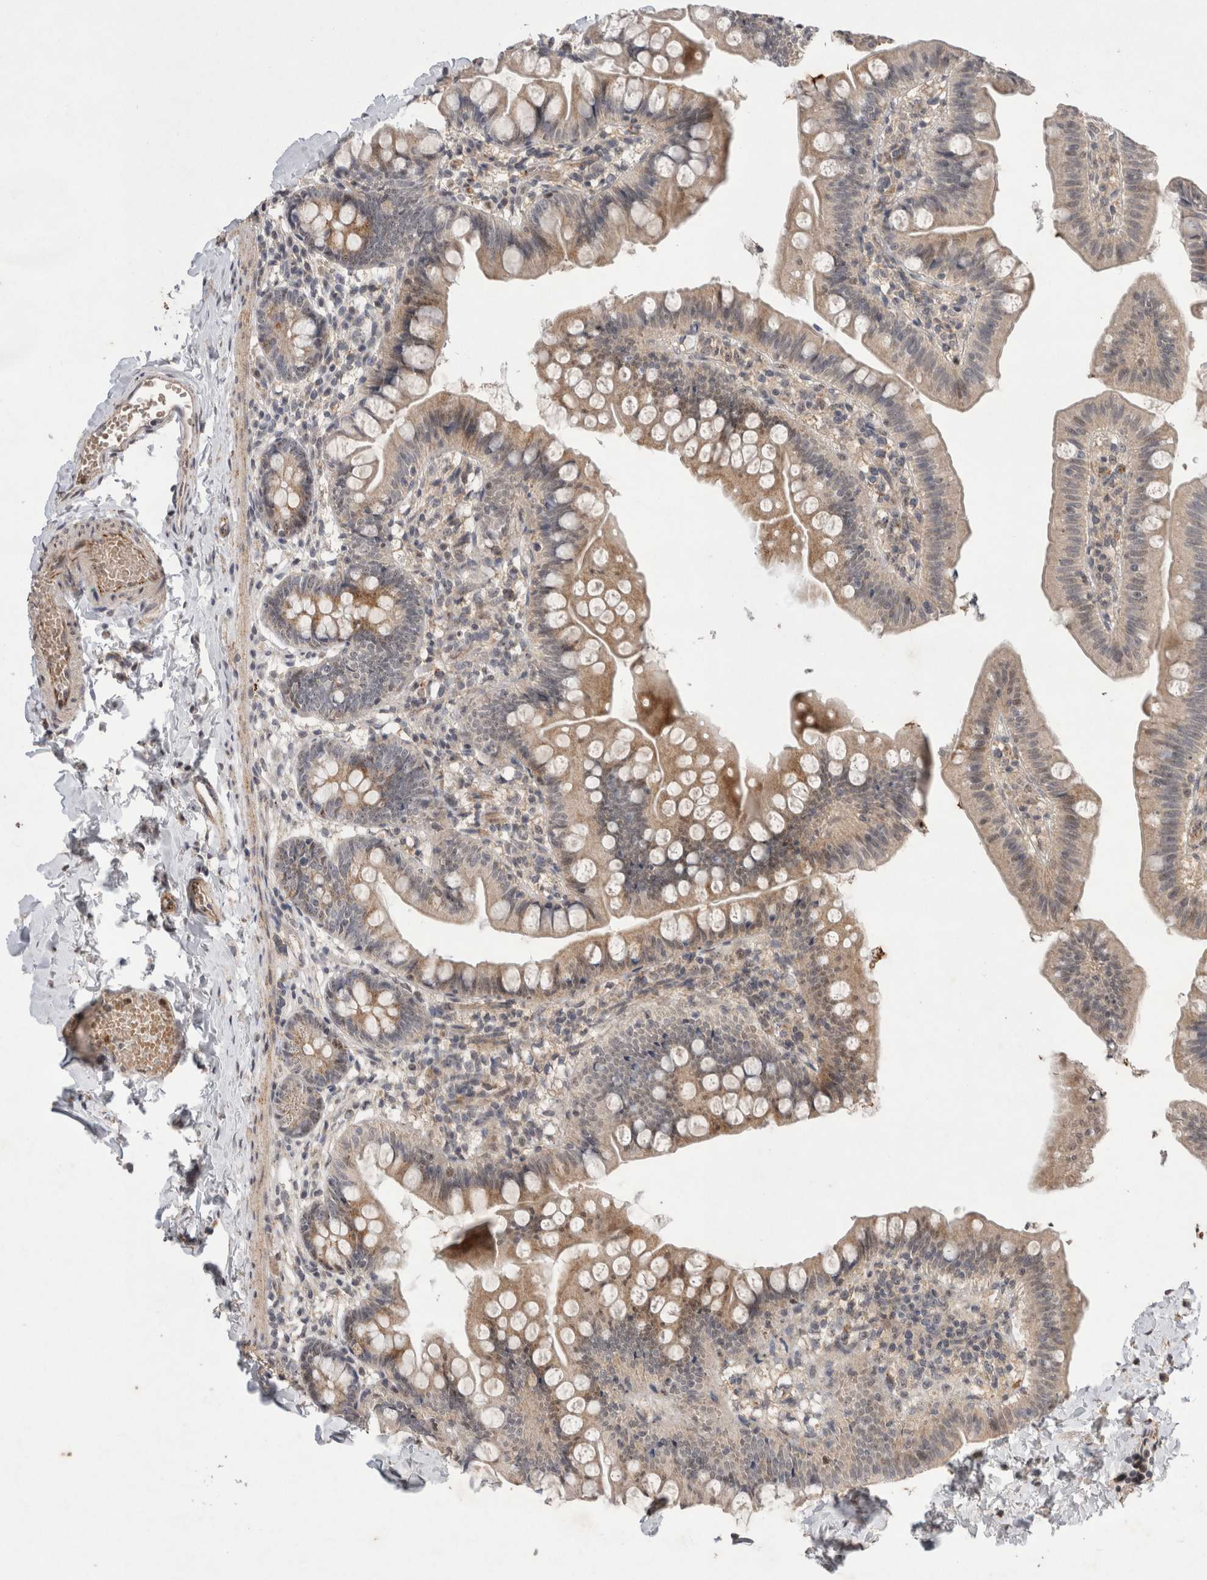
{"staining": {"intensity": "weak", "quantity": ">75%", "location": "cytoplasmic/membranous,nuclear"}, "tissue": "small intestine", "cell_type": "Glandular cells", "image_type": "normal", "snomed": [{"axis": "morphology", "description": "Normal tissue, NOS"}, {"axis": "topography", "description": "Small intestine"}], "caption": "A low amount of weak cytoplasmic/membranous,nuclear staining is appreciated in about >75% of glandular cells in benign small intestine.", "gene": "STK11", "patient": {"sex": "male", "age": 7}}